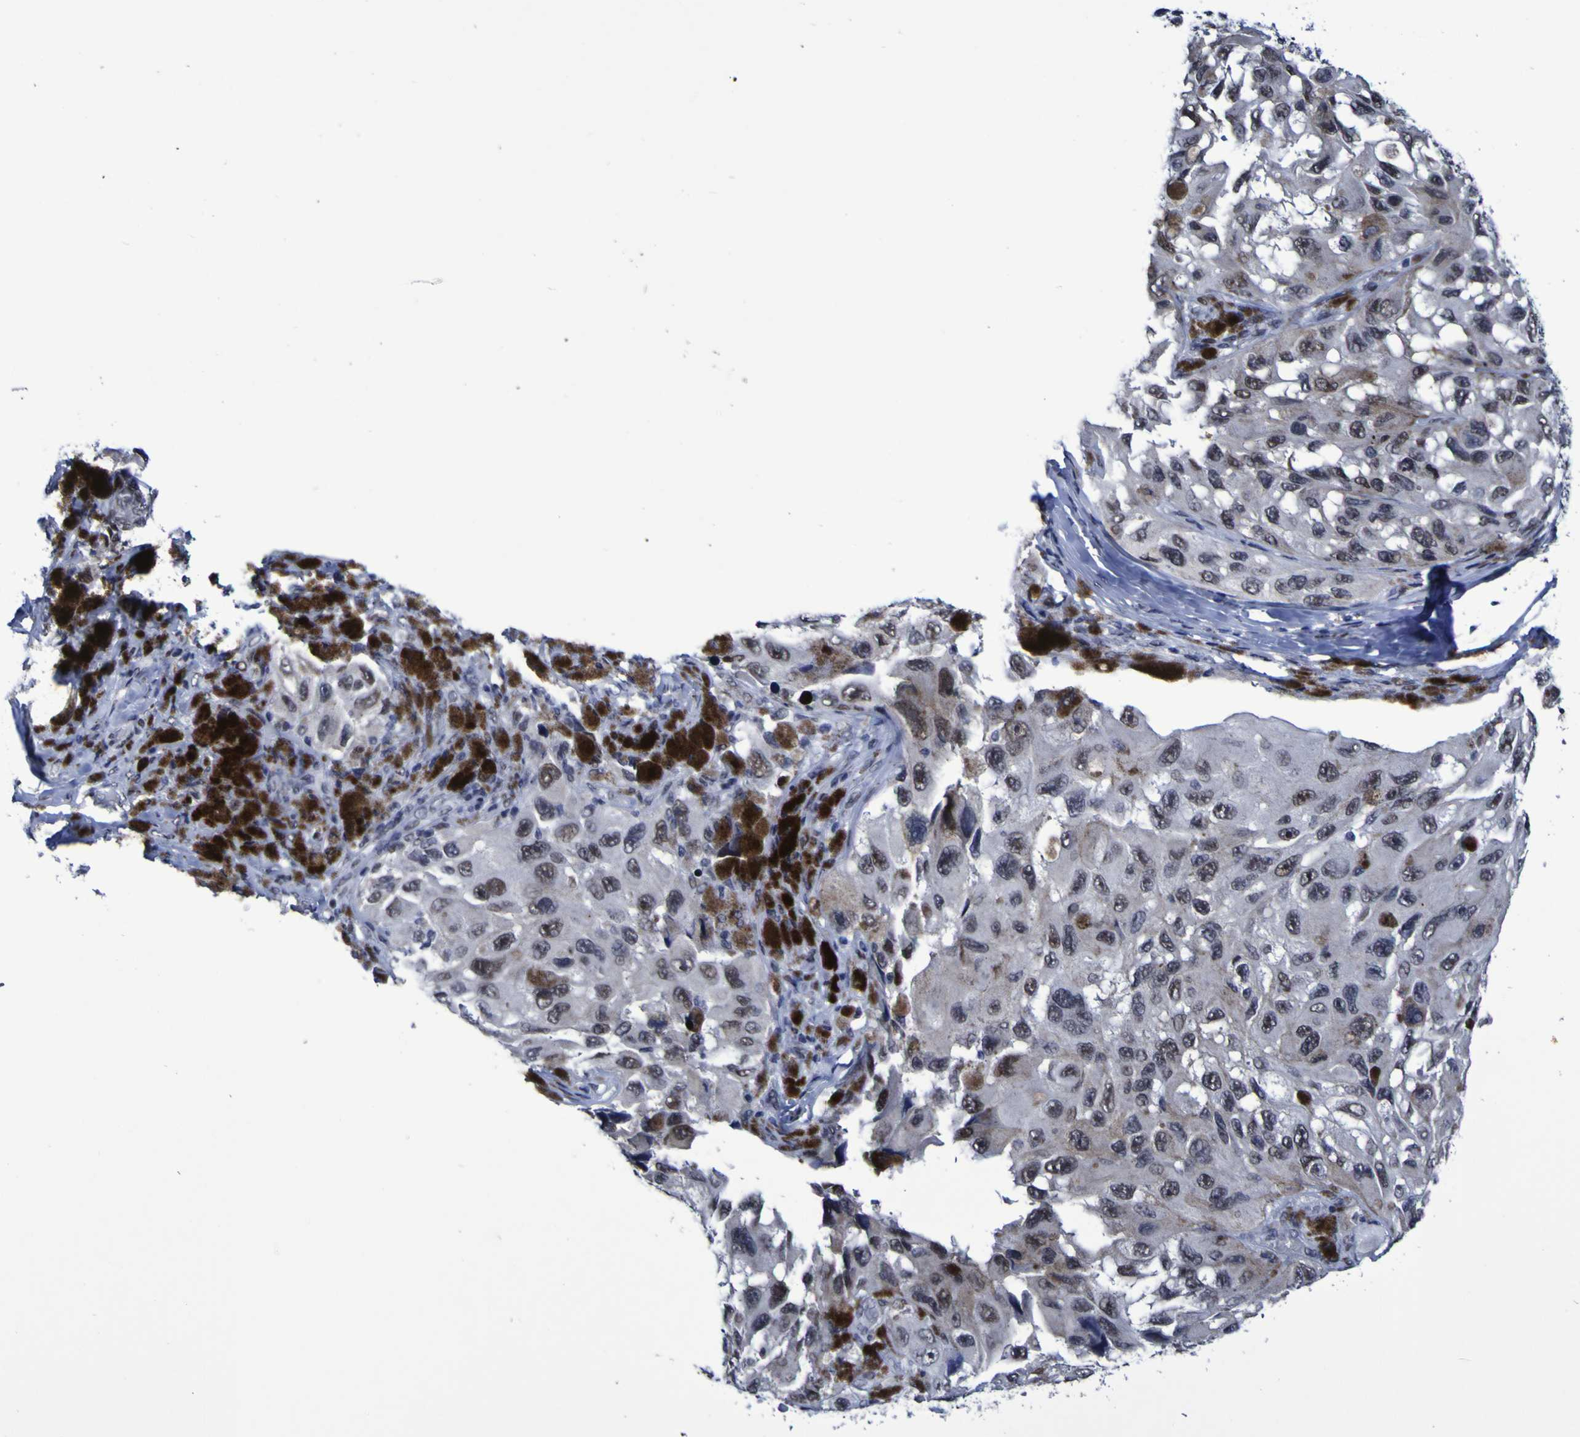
{"staining": {"intensity": "weak", "quantity": ">75%", "location": "nuclear"}, "tissue": "melanoma", "cell_type": "Tumor cells", "image_type": "cancer", "snomed": [{"axis": "morphology", "description": "Malignant melanoma, NOS"}, {"axis": "topography", "description": "Skin"}], "caption": "A high-resolution micrograph shows immunohistochemistry (IHC) staining of malignant melanoma, which exhibits weak nuclear expression in about >75% of tumor cells. (DAB IHC with brightfield microscopy, high magnification).", "gene": "MBD3", "patient": {"sex": "female", "age": 73}}